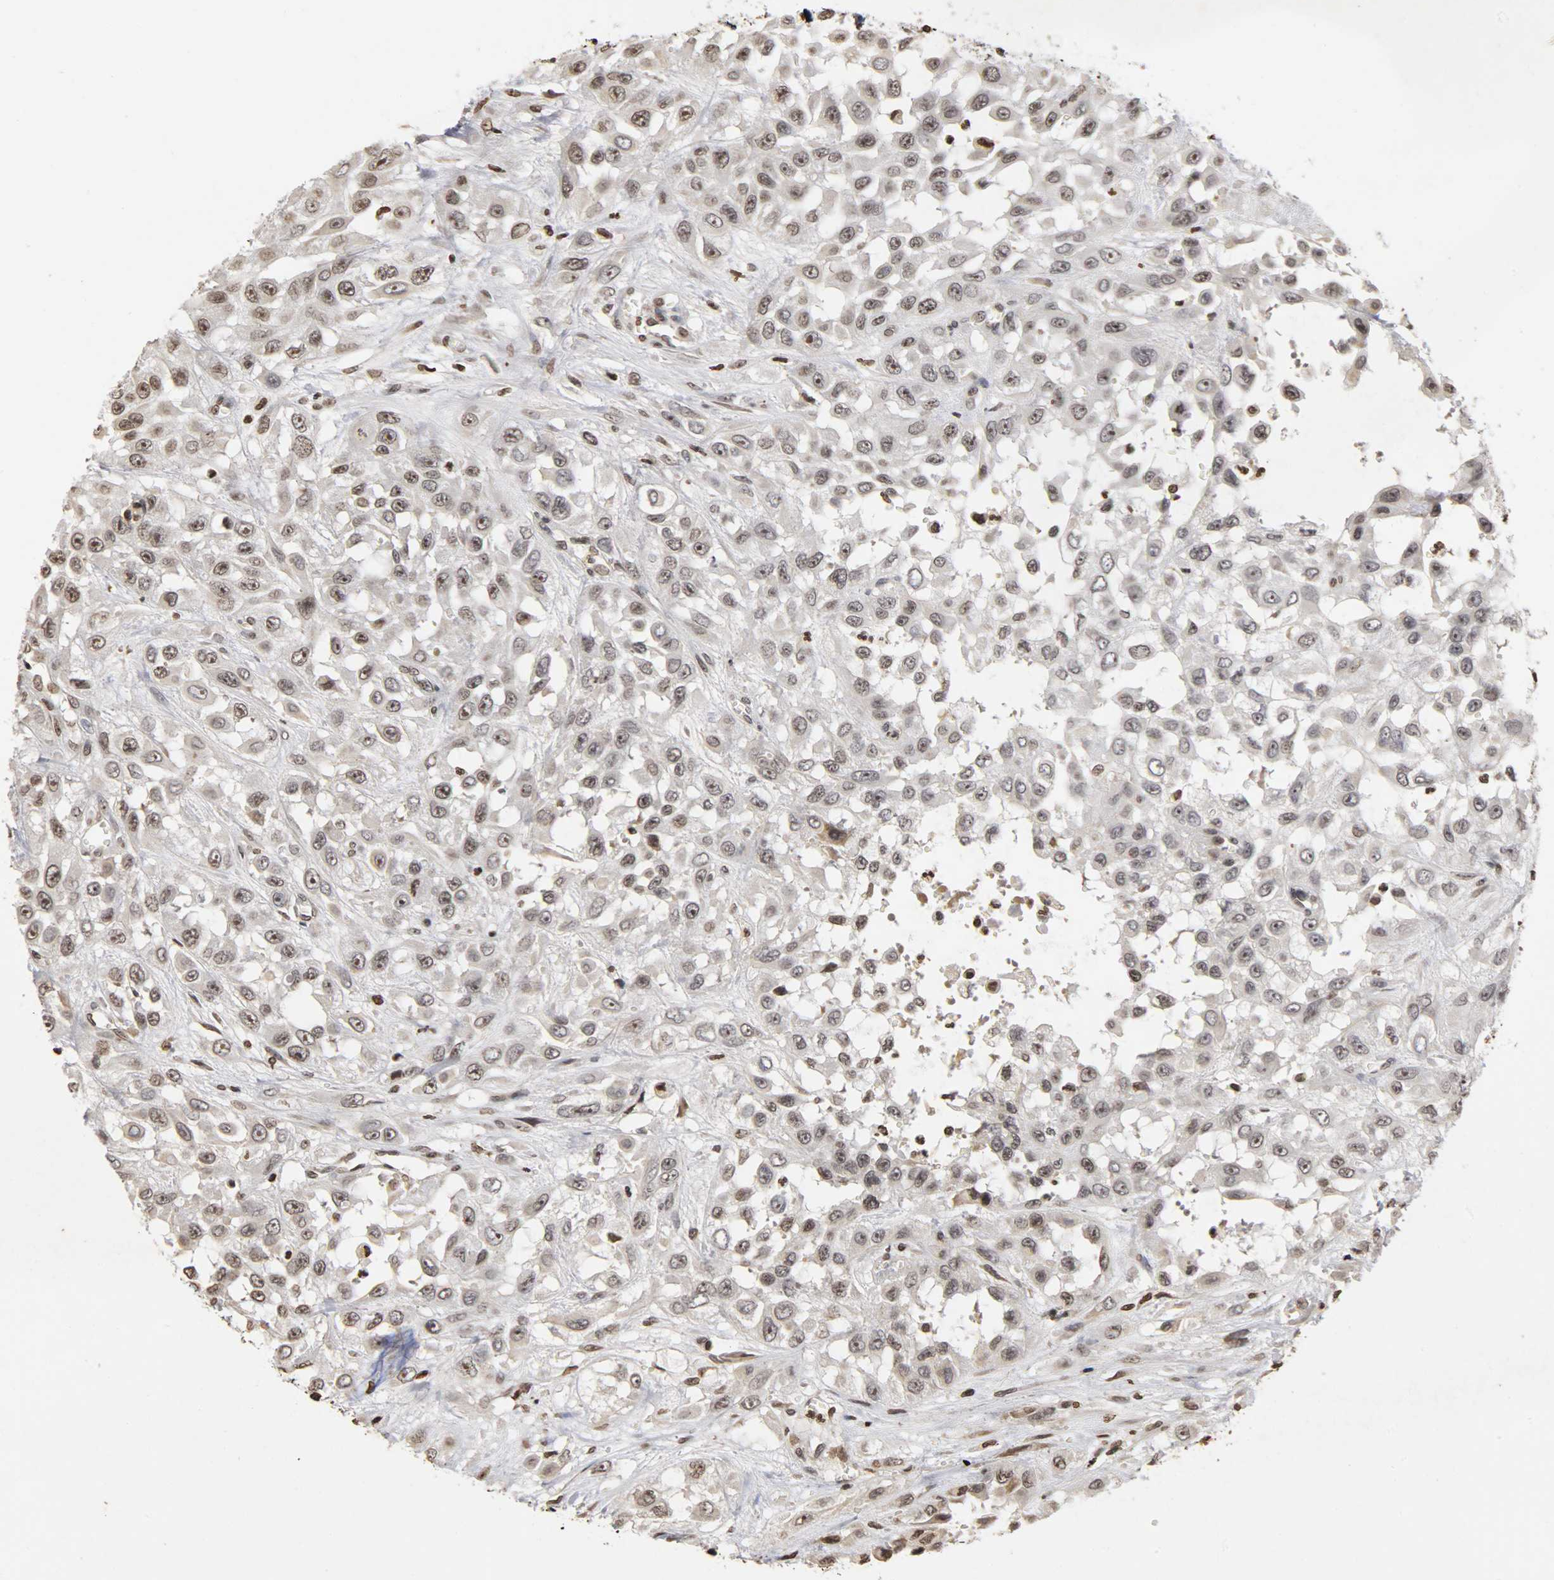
{"staining": {"intensity": "weak", "quantity": "<25%", "location": "nuclear"}, "tissue": "urothelial cancer", "cell_type": "Tumor cells", "image_type": "cancer", "snomed": [{"axis": "morphology", "description": "Urothelial carcinoma, High grade"}, {"axis": "topography", "description": "Urinary bladder"}], "caption": "Immunohistochemical staining of human high-grade urothelial carcinoma exhibits no significant expression in tumor cells.", "gene": "ERCC2", "patient": {"sex": "male", "age": 57}}